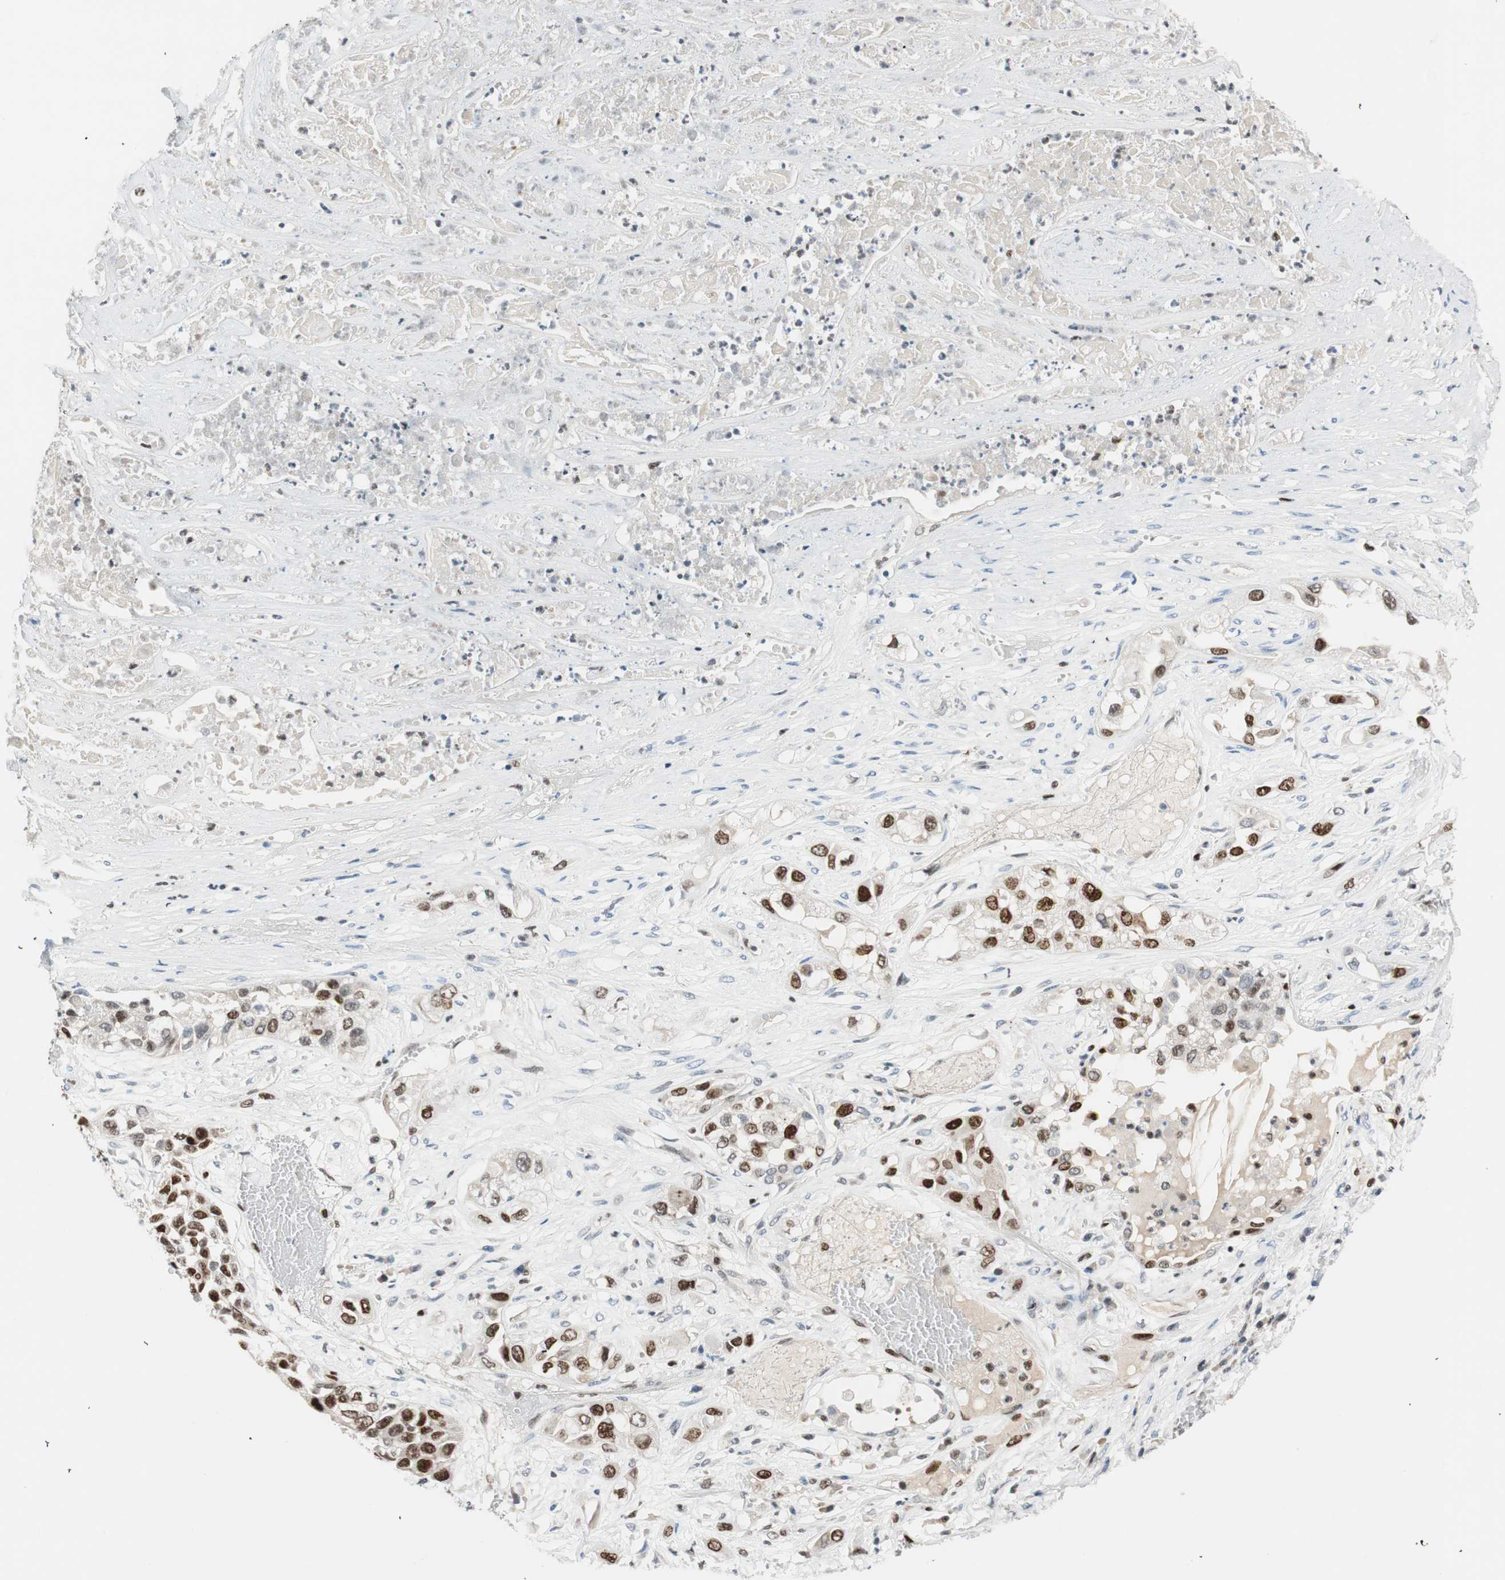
{"staining": {"intensity": "strong", "quantity": "25%-75%", "location": "nuclear"}, "tissue": "lung cancer", "cell_type": "Tumor cells", "image_type": "cancer", "snomed": [{"axis": "morphology", "description": "Squamous cell carcinoma, NOS"}, {"axis": "topography", "description": "Lung"}], "caption": "Squamous cell carcinoma (lung) stained with DAB IHC reveals high levels of strong nuclear positivity in about 25%-75% of tumor cells.", "gene": "EZH2", "patient": {"sex": "male", "age": 71}}